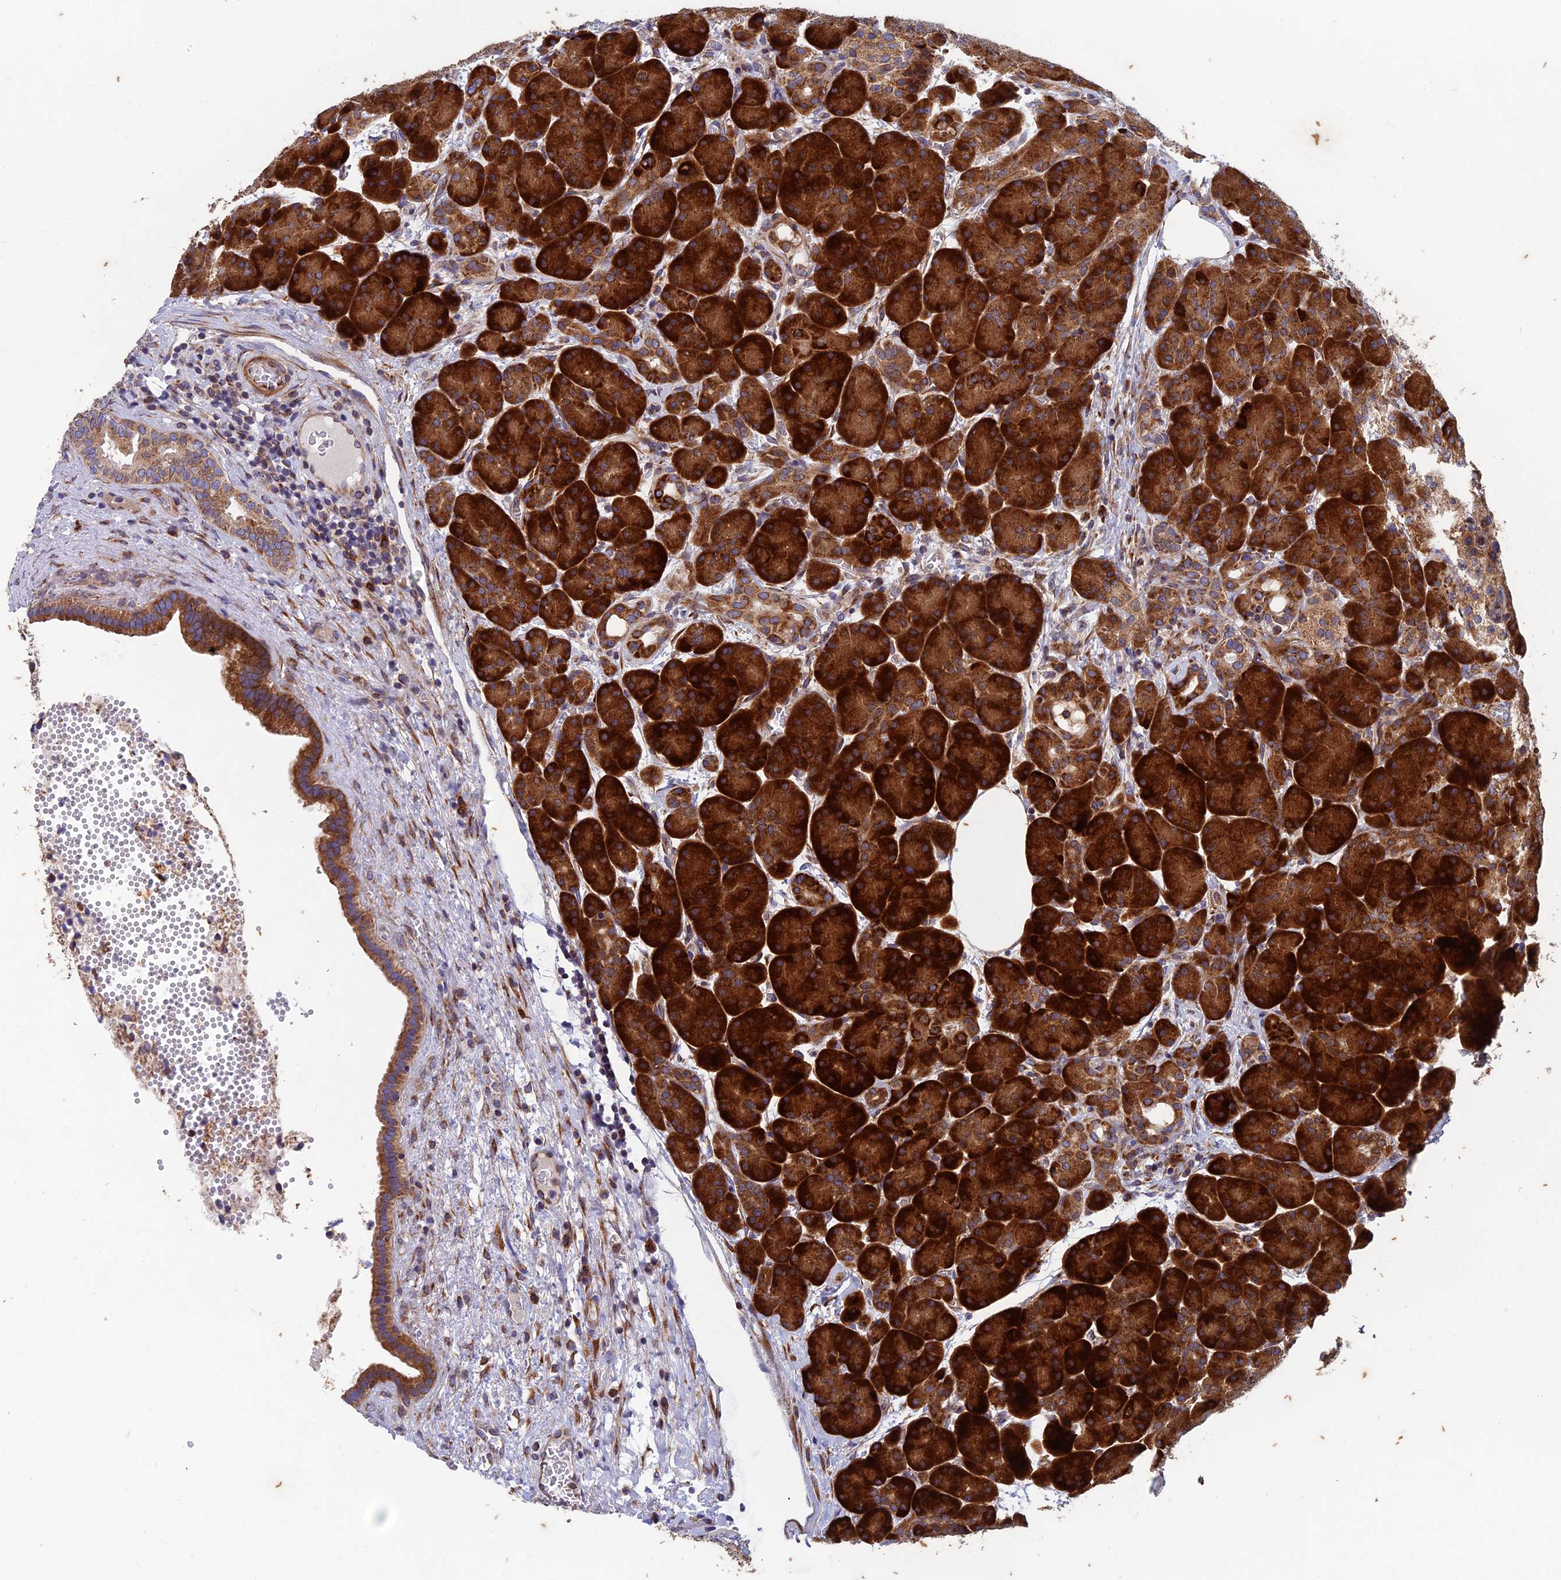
{"staining": {"intensity": "strong", "quantity": ">75%", "location": "cytoplasmic/membranous"}, "tissue": "pancreas", "cell_type": "Exocrine glandular cells", "image_type": "normal", "snomed": [{"axis": "morphology", "description": "Normal tissue, NOS"}, {"axis": "topography", "description": "Pancreas"}], "caption": "Normal pancreas displays strong cytoplasmic/membranous staining in approximately >75% of exocrine glandular cells, visualized by immunohistochemistry. (IHC, brightfield microscopy, high magnification).", "gene": "AP4S1", "patient": {"sex": "male", "age": 63}}